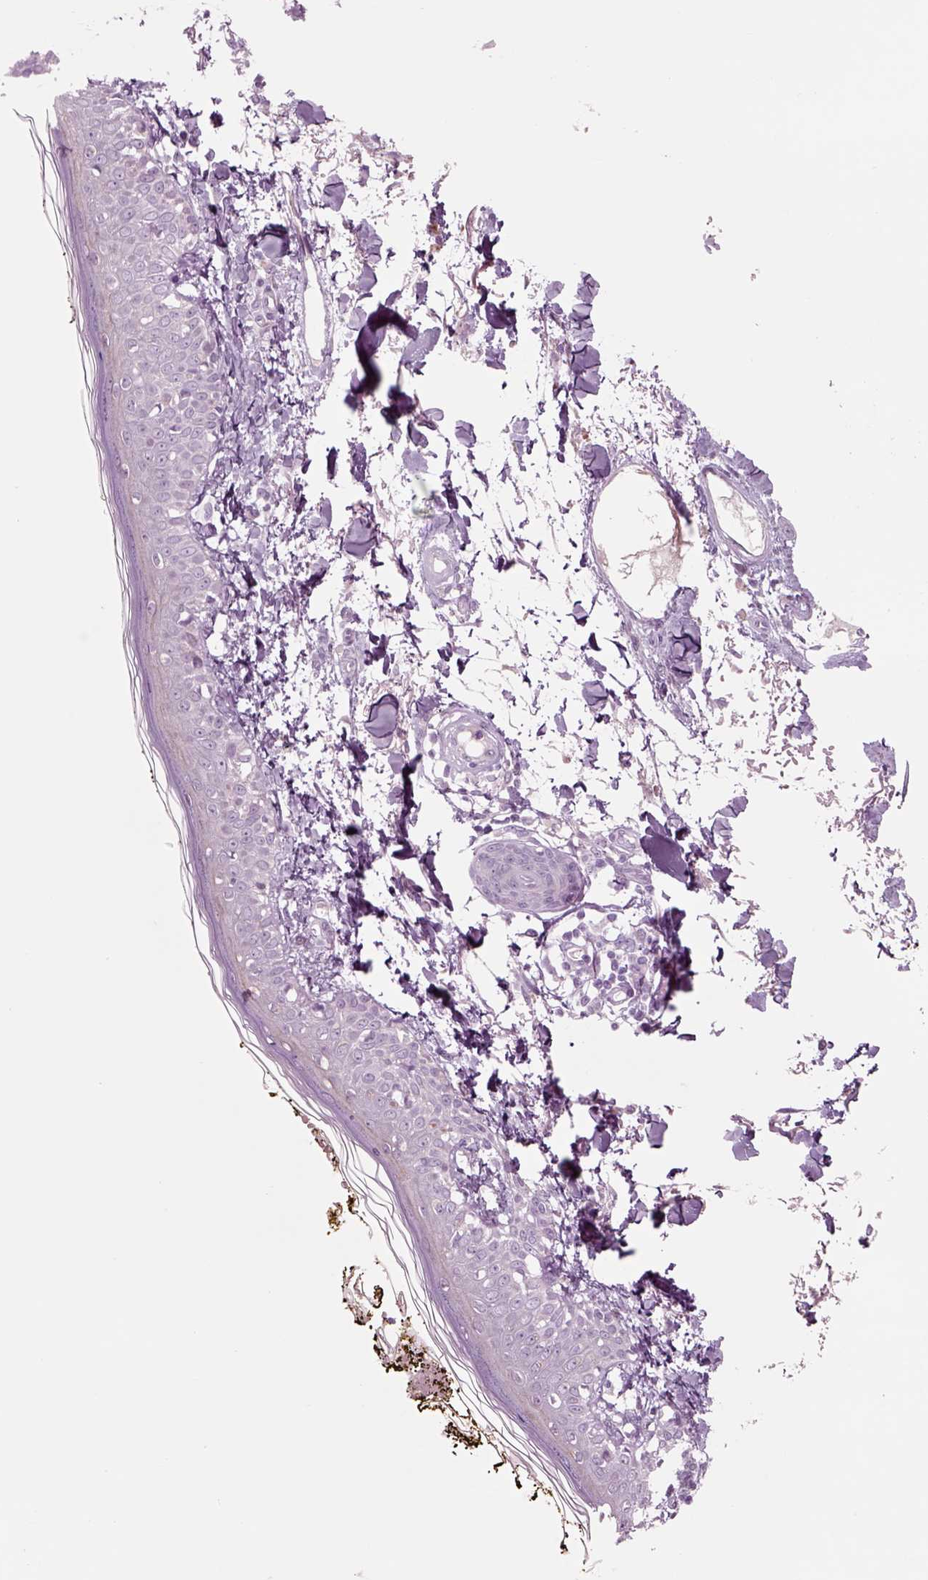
{"staining": {"intensity": "negative", "quantity": "none", "location": "none"}, "tissue": "skin", "cell_type": "Fibroblasts", "image_type": "normal", "snomed": [{"axis": "morphology", "description": "Normal tissue, NOS"}, {"axis": "topography", "description": "Skin"}], "caption": "High power microscopy histopathology image of an IHC photomicrograph of normal skin, revealing no significant expression in fibroblasts.", "gene": "CHGB", "patient": {"sex": "male", "age": 76}}